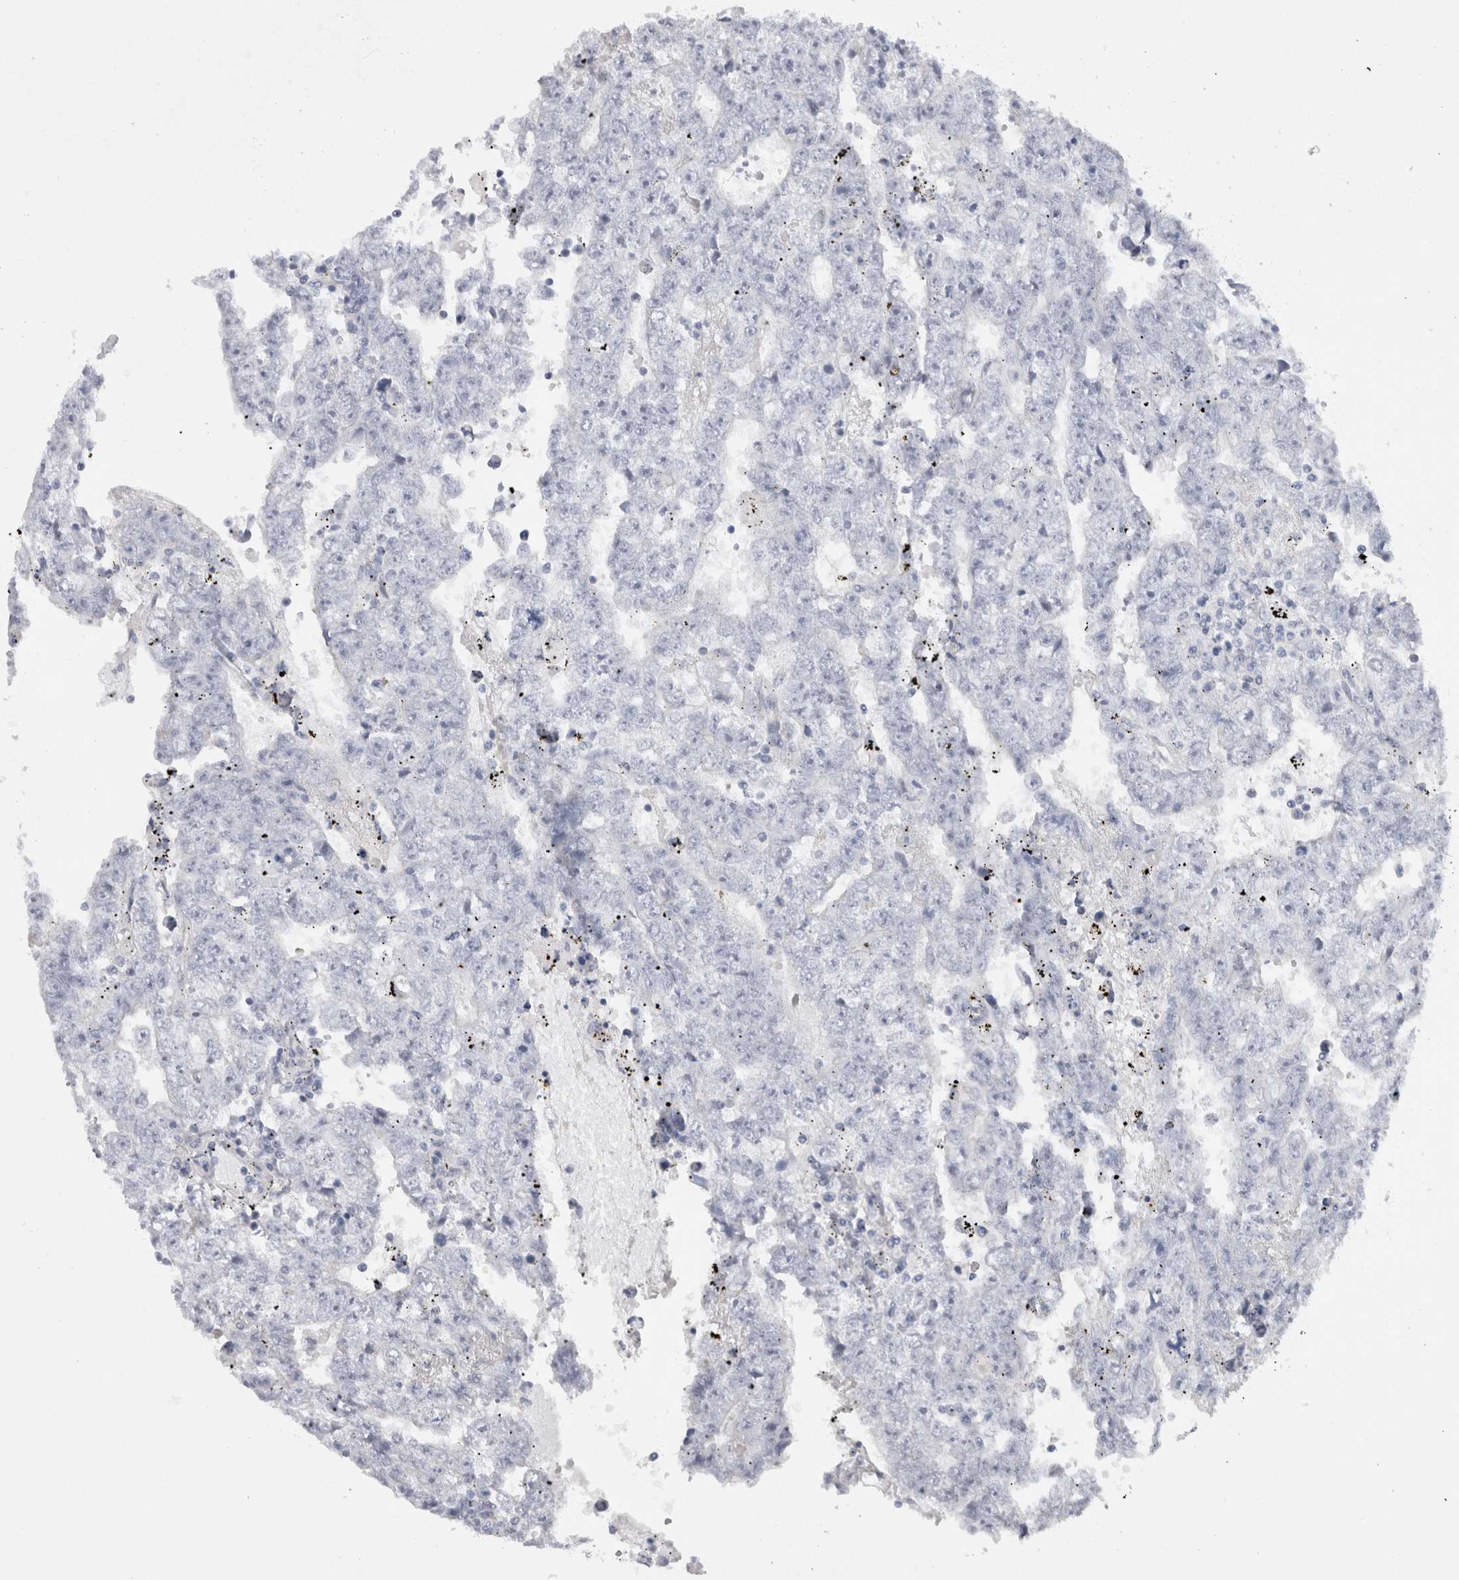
{"staining": {"intensity": "negative", "quantity": "none", "location": "none"}, "tissue": "testis cancer", "cell_type": "Tumor cells", "image_type": "cancer", "snomed": [{"axis": "morphology", "description": "Carcinoma, Embryonal, NOS"}, {"axis": "topography", "description": "Testis"}], "caption": "Immunohistochemistry photomicrograph of embryonal carcinoma (testis) stained for a protein (brown), which demonstrates no positivity in tumor cells.", "gene": "CERS3", "patient": {"sex": "male", "age": 25}}